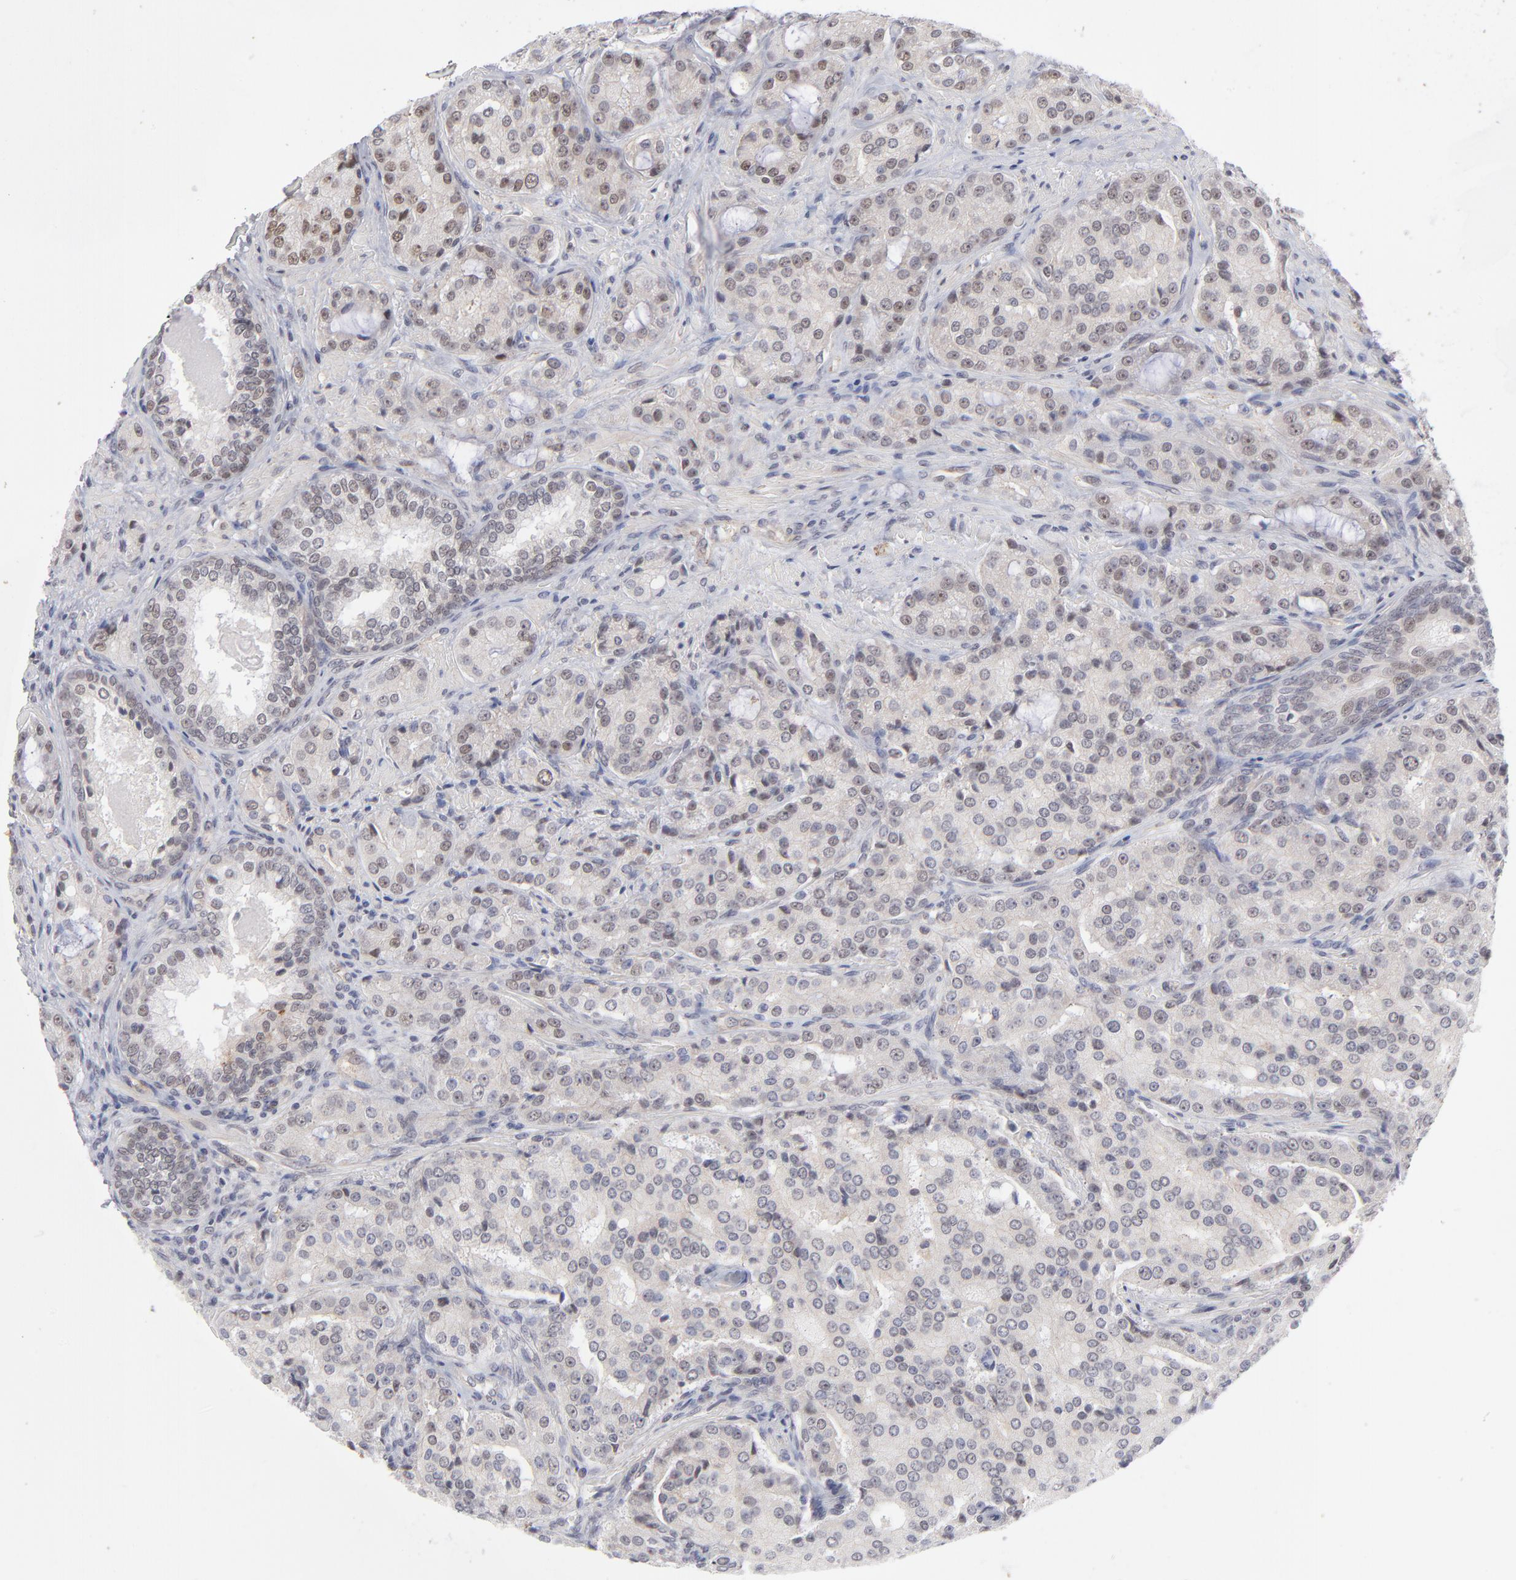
{"staining": {"intensity": "weak", "quantity": "<25%", "location": "nuclear"}, "tissue": "prostate cancer", "cell_type": "Tumor cells", "image_type": "cancer", "snomed": [{"axis": "morphology", "description": "Adenocarcinoma, High grade"}, {"axis": "topography", "description": "Prostate"}], "caption": "DAB immunohistochemical staining of prostate high-grade adenocarcinoma reveals no significant expression in tumor cells.", "gene": "NBN", "patient": {"sex": "male", "age": 72}}